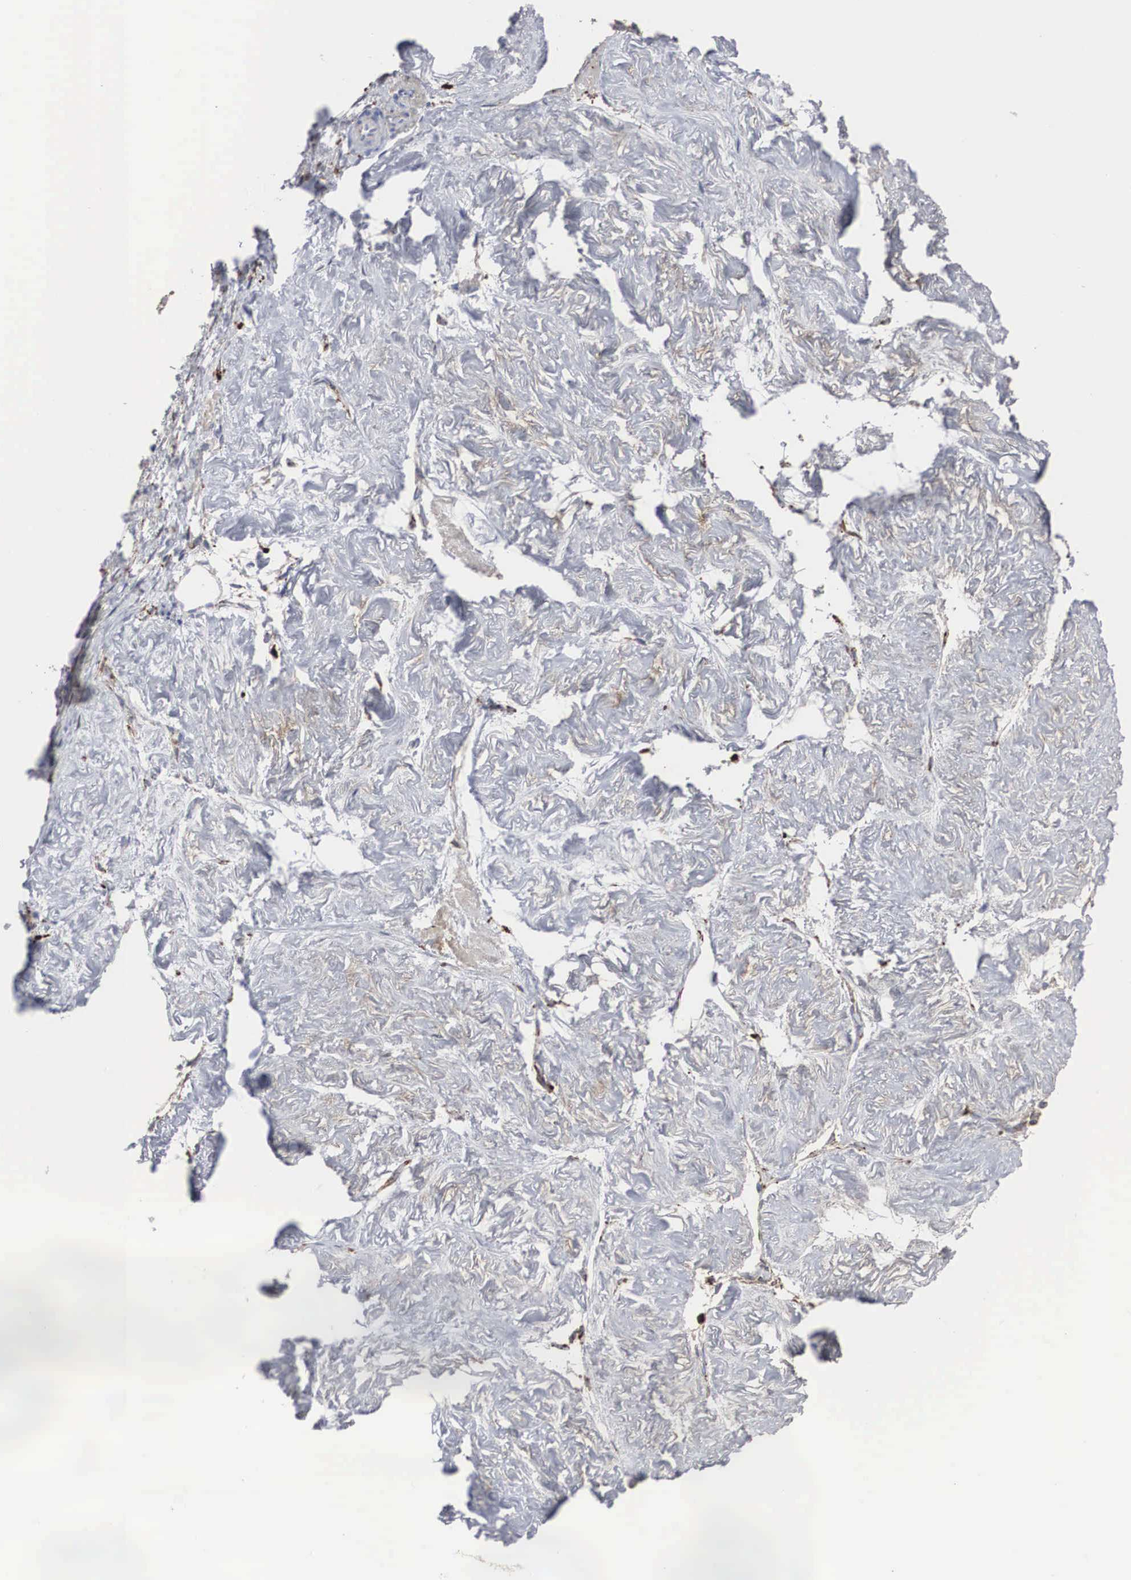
{"staining": {"intensity": "moderate", "quantity": ">75%", "location": "cytoplasmic/membranous"}, "tissue": "ovarian cancer", "cell_type": "Tumor cells", "image_type": "cancer", "snomed": [{"axis": "morphology", "description": "Carcinoma, endometroid"}, {"axis": "topography", "description": "Ovary"}], "caption": "A brown stain highlights moderate cytoplasmic/membranous expression of a protein in human ovarian endometroid carcinoma tumor cells. The staining was performed using DAB, with brown indicating positive protein expression. Nuclei are stained blue with hematoxylin.", "gene": "LGALS3BP", "patient": {"sex": "female", "age": 52}}